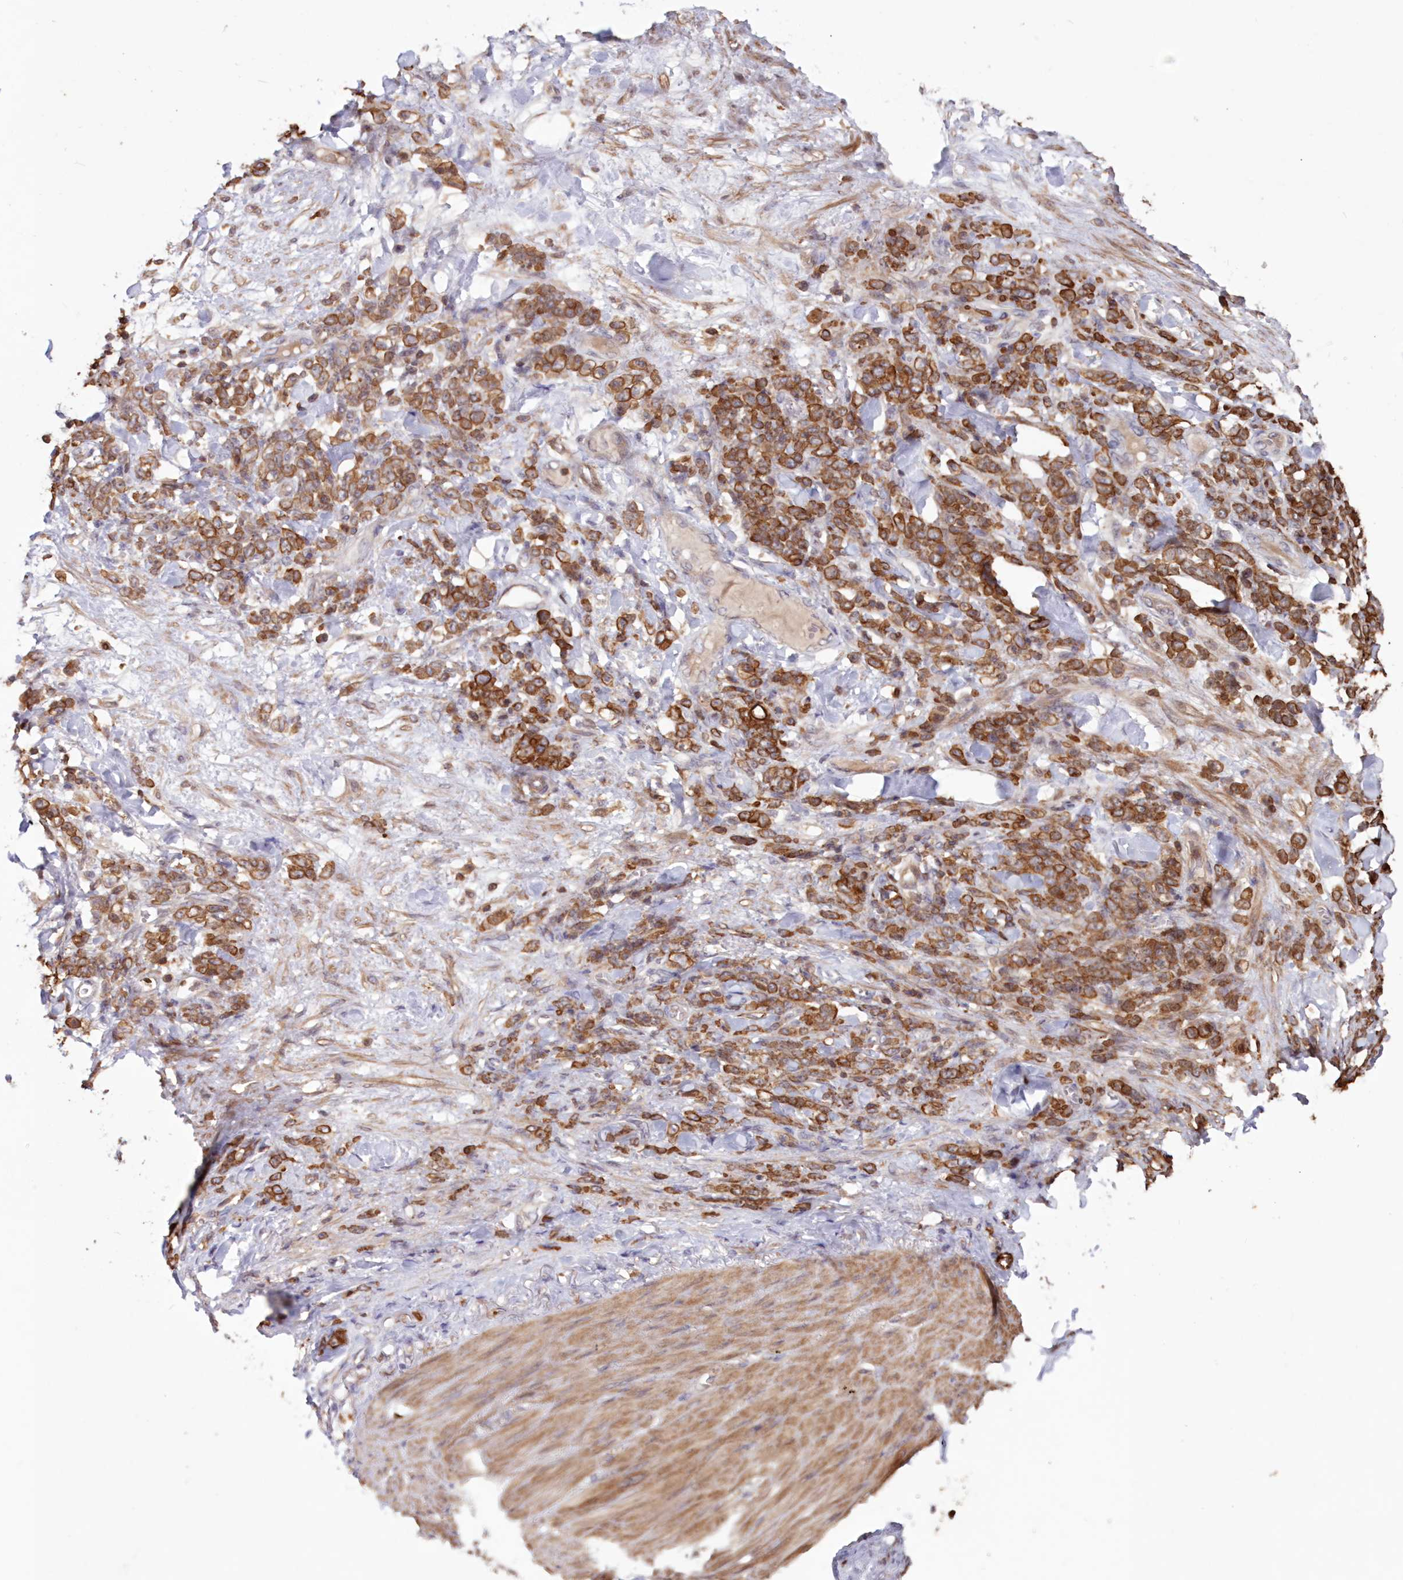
{"staining": {"intensity": "strong", "quantity": ">75%", "location": "cytoplasmic/membranous"}, "tissue": "stomach cancer", "cell_type": "Tumor cells", "image_type": "cancer", "snomed": [{"axis": "morphology", "description": "Normal tissue, NOS"}, {"axis": "morphology", "description": "Adenocarcinoma, NOS"}, {"axis": "topography", "description": "Stomach"}], "caption": "Protein expression analysis of human stomach cancer reveals strong cytoplasmic/membranous expression in about >75% of tumor cells.", "gene": "SNED1", "patient": {"sex": "male", "age": 82}}